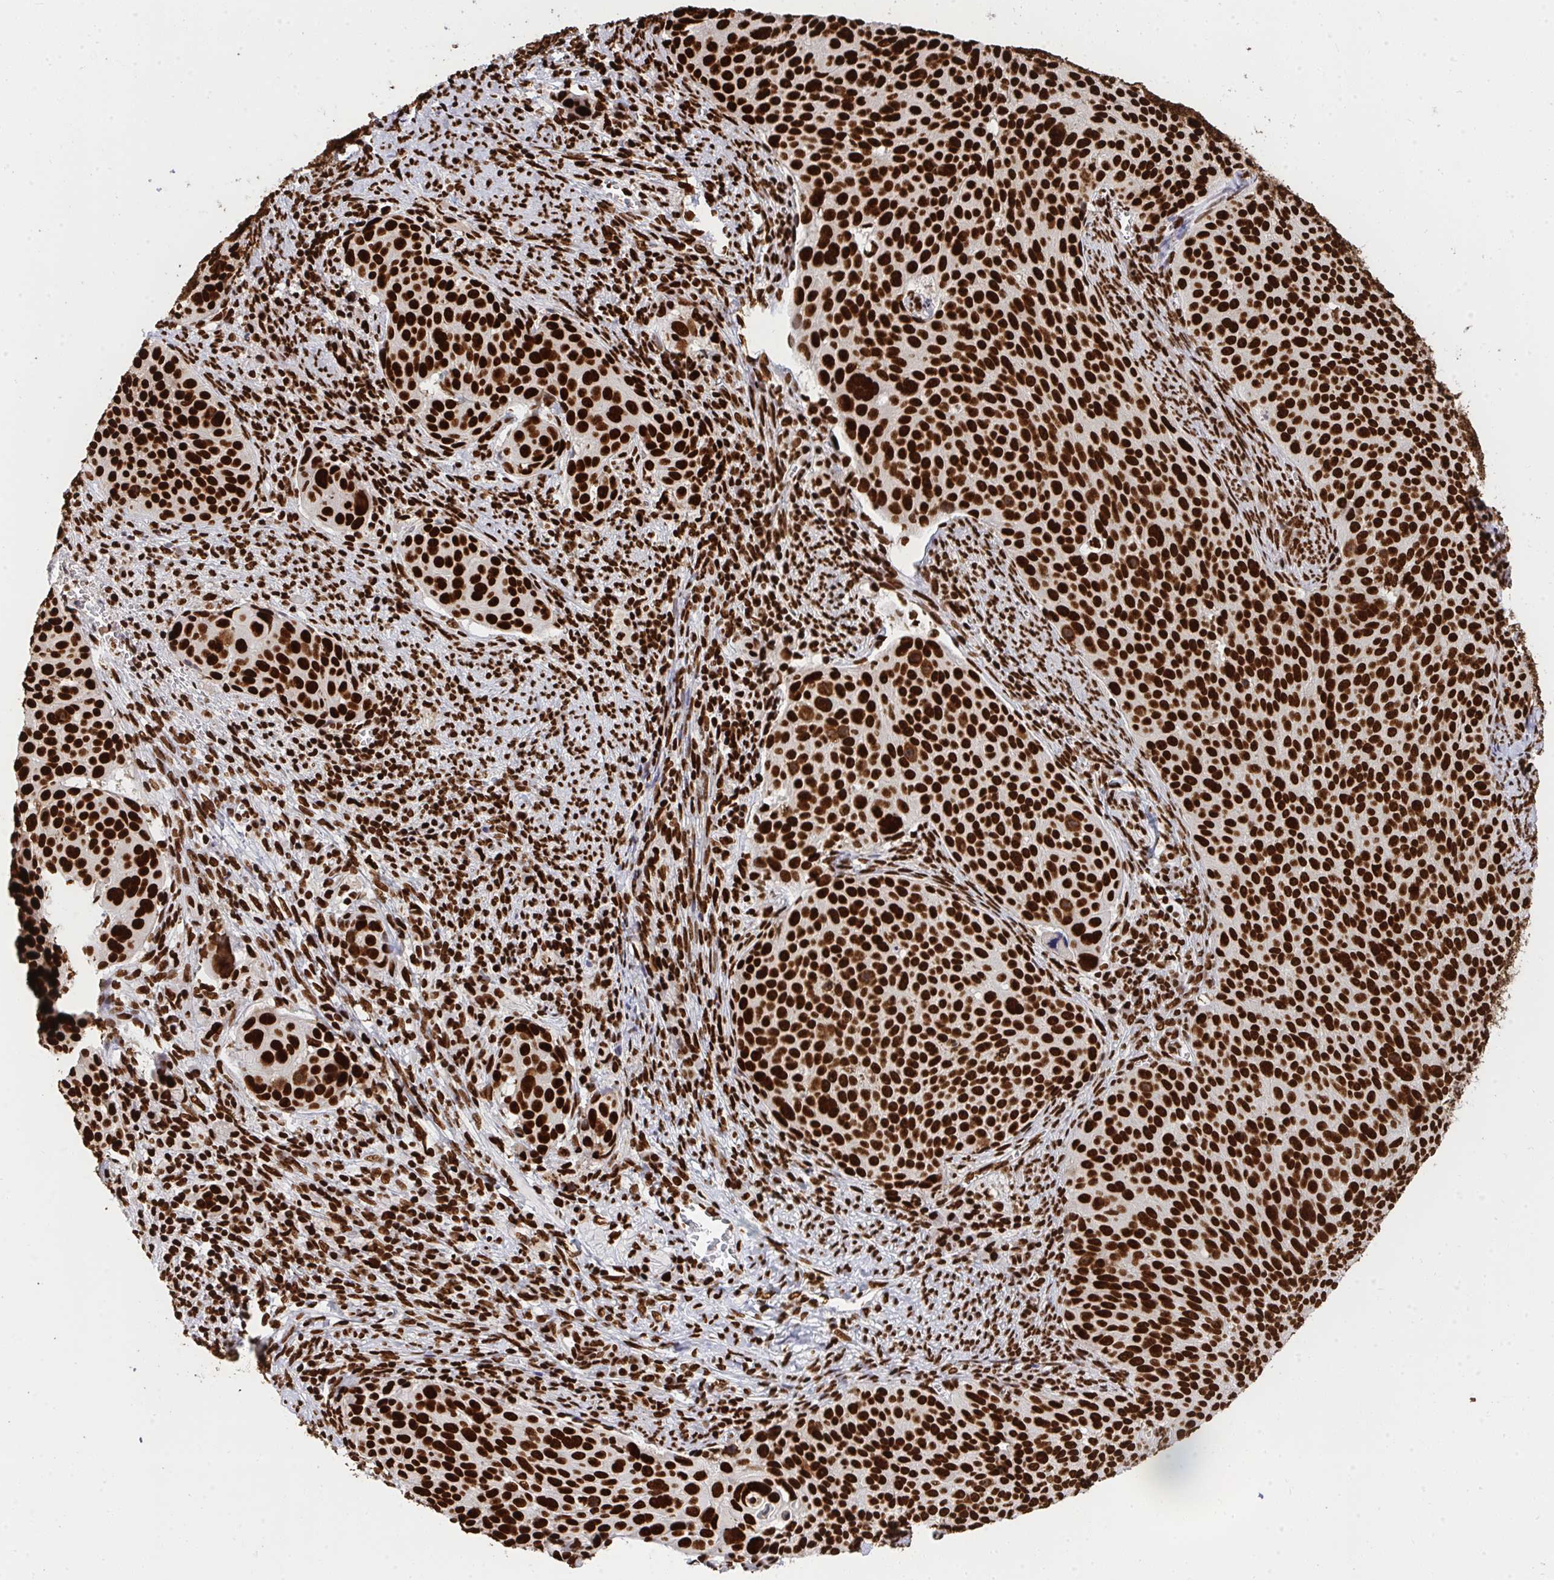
{"staining": {"intensity": "strong", "quantity": ">75%", "location": "nuclear"}, "tissue": "cervical cancer", "cell_type": "Tumor cells", "image_type": "cancer", "snomed": [{"axis": "morphology", "description": "Squamous cell carcinoma, NOS"}, {"axis": "topography", "description": "Cervix"}], "caption": "Cervical squamous cell carcinoma was stained to show a protein in brown. There is high levels of strong nuclear positivity in about >75% of tumor cells. Using DAB (brown) and hematoxylin (blue) stains, captured at high magnification using brightfield microscopy.", "gene": "HNRNPL", "patient": {"sex": "female", "age": 39}}